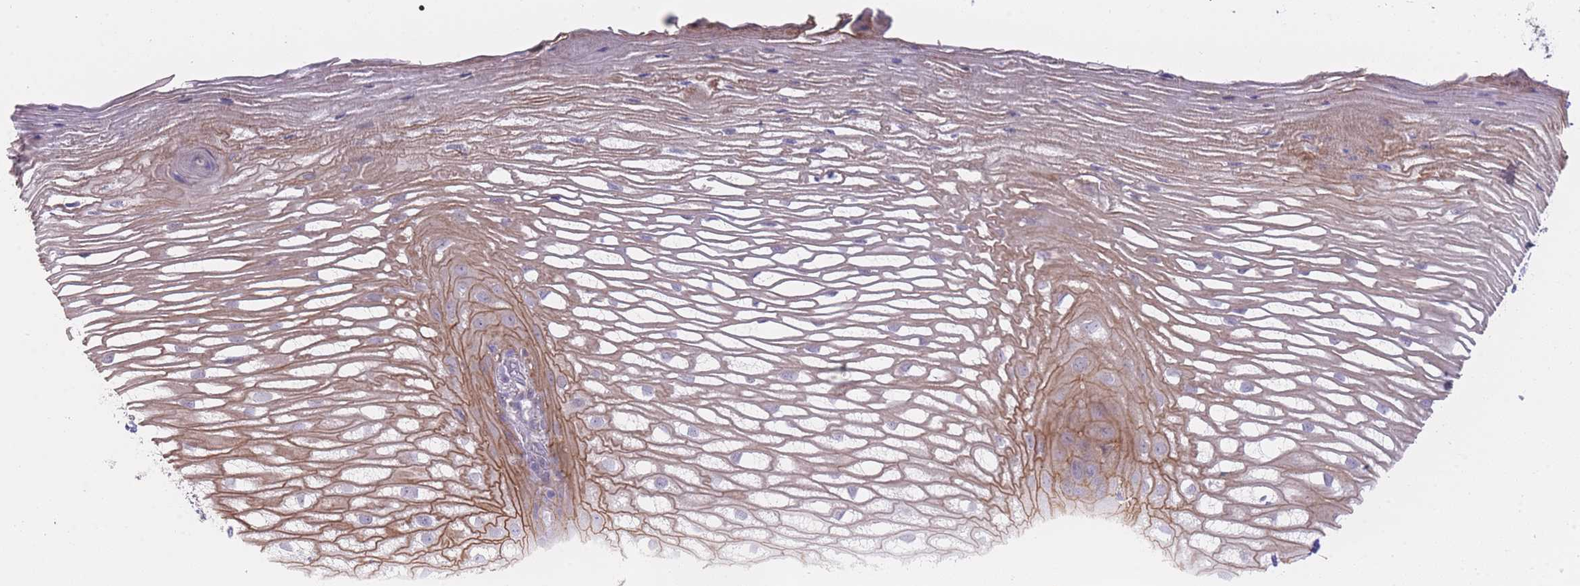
{"staining": {"intensity": "moderate", "quantity": ">75%", "location": "cytoplasmic/membranous"}, "tissue": "esophagus", "cell_type": "Squamous epithelial cells", "image_type": "normal", "snomed": [{"axis": "morphology", "description": "Normal tissue, NOS"}, {"axis": "topography", "description": "Esophagus"}], "caption": "Protein staining of benign esophagus shows moderate cytoplasmic/membranous expression in about >75% of squamous epithelial cells. The protein of interest is shown in brown color, while the nuclei are stained blue.", "gene": "CTBP1", "patient": {"sex": "male", "age": 69}}